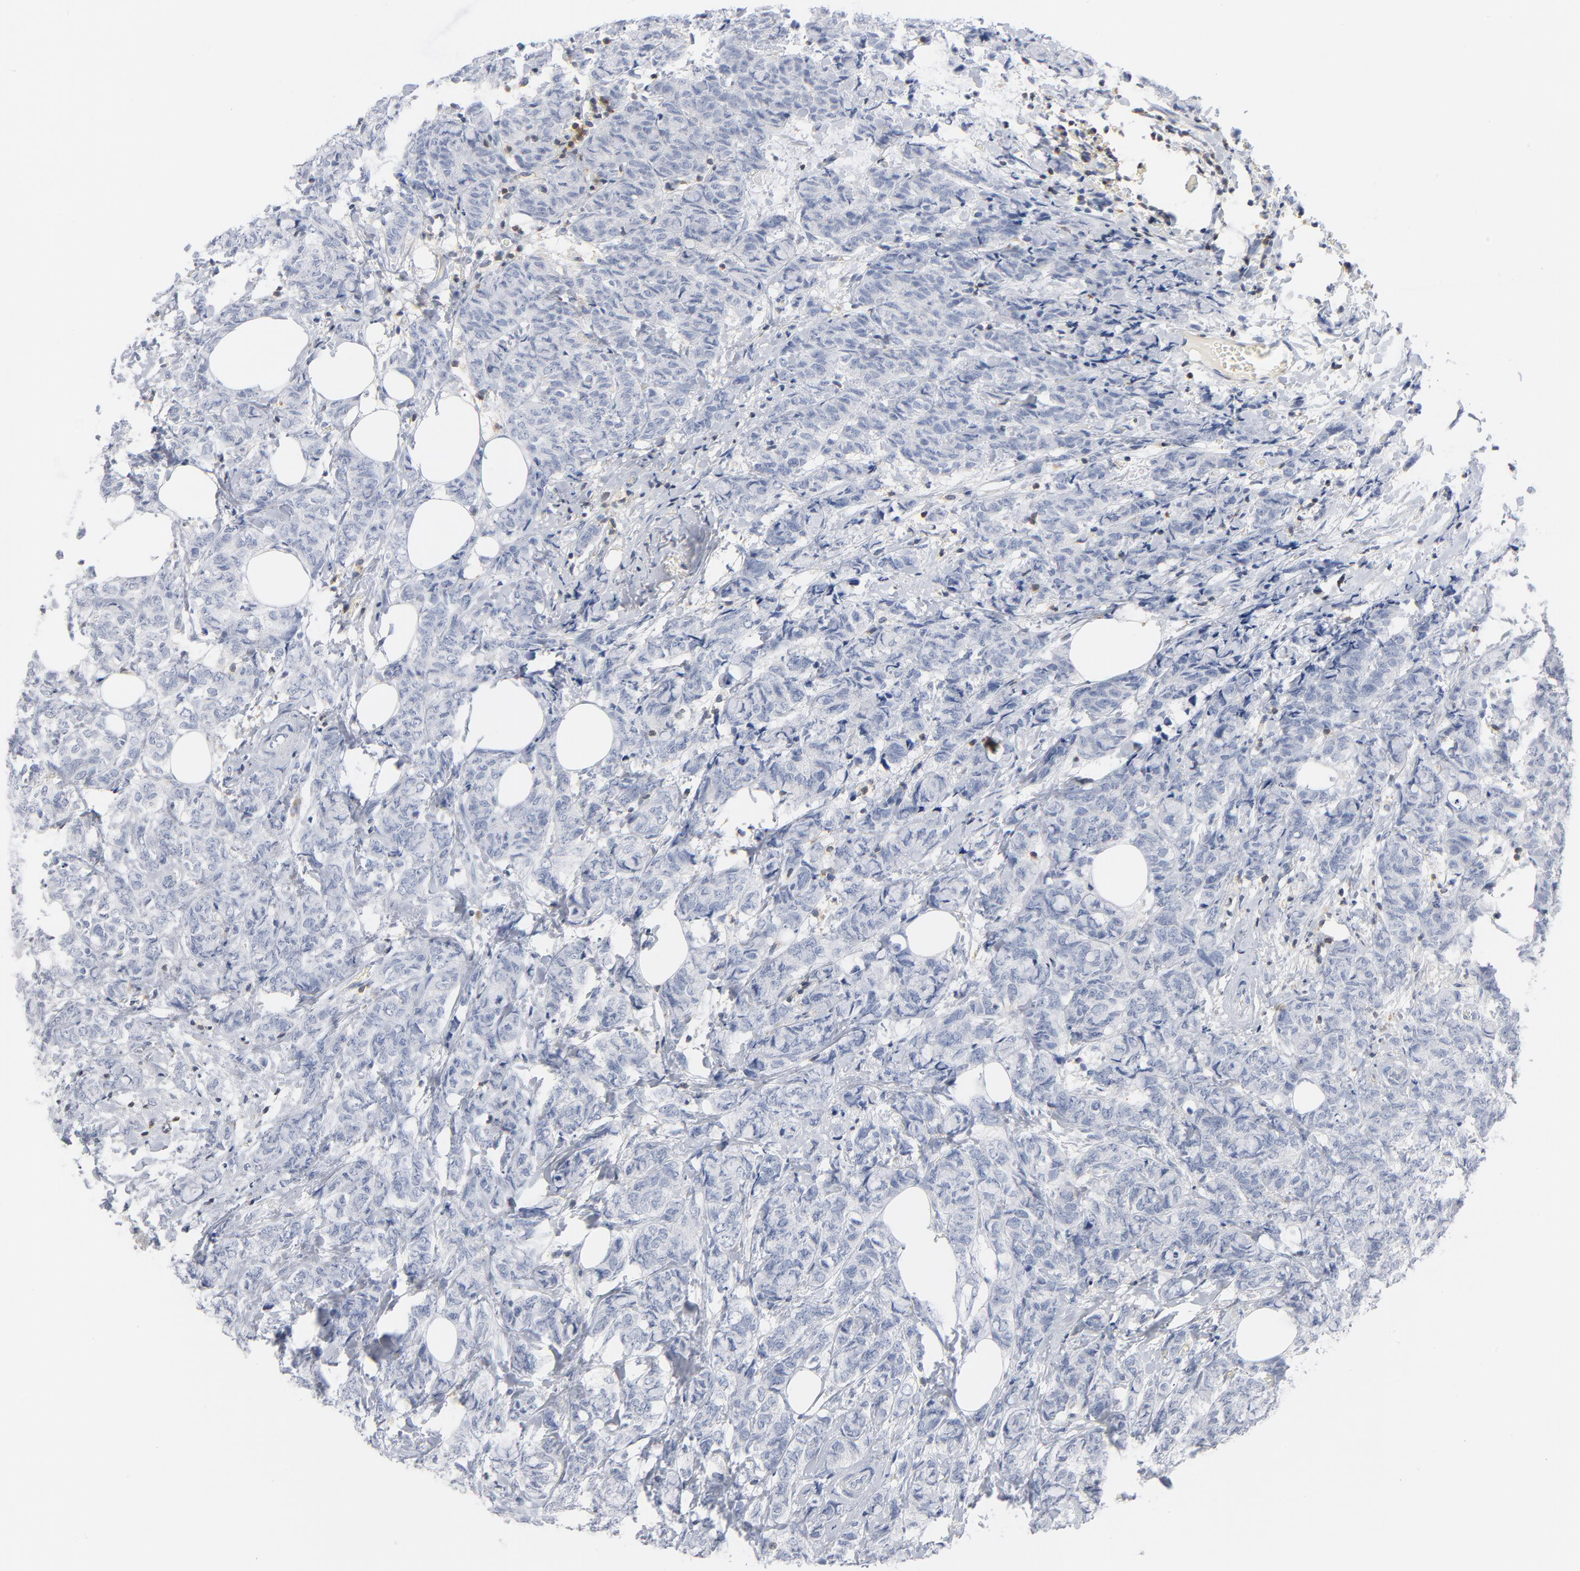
{"staining": {"intensity": "negative", "quantity": "none", "location": "none"}, "tissue": "breast cancer", "cell_type": "Tumor cells", "image_type": "cancer", "snomed": [{"axis": "morphology", "description": "Lobular carcinoma"}, {"axis": "topography", "description": "Breast"}], "caption": "Immunohistochemistry of human breast lobular carcinoma demonstrates no expression in tumor cells. (Brightfield microscopy of DAB (3,3'-diaminobenzidine) IHC at high magnification).", "gene": "PTK2B", "patient": {"sex": "female", "age": 60}}